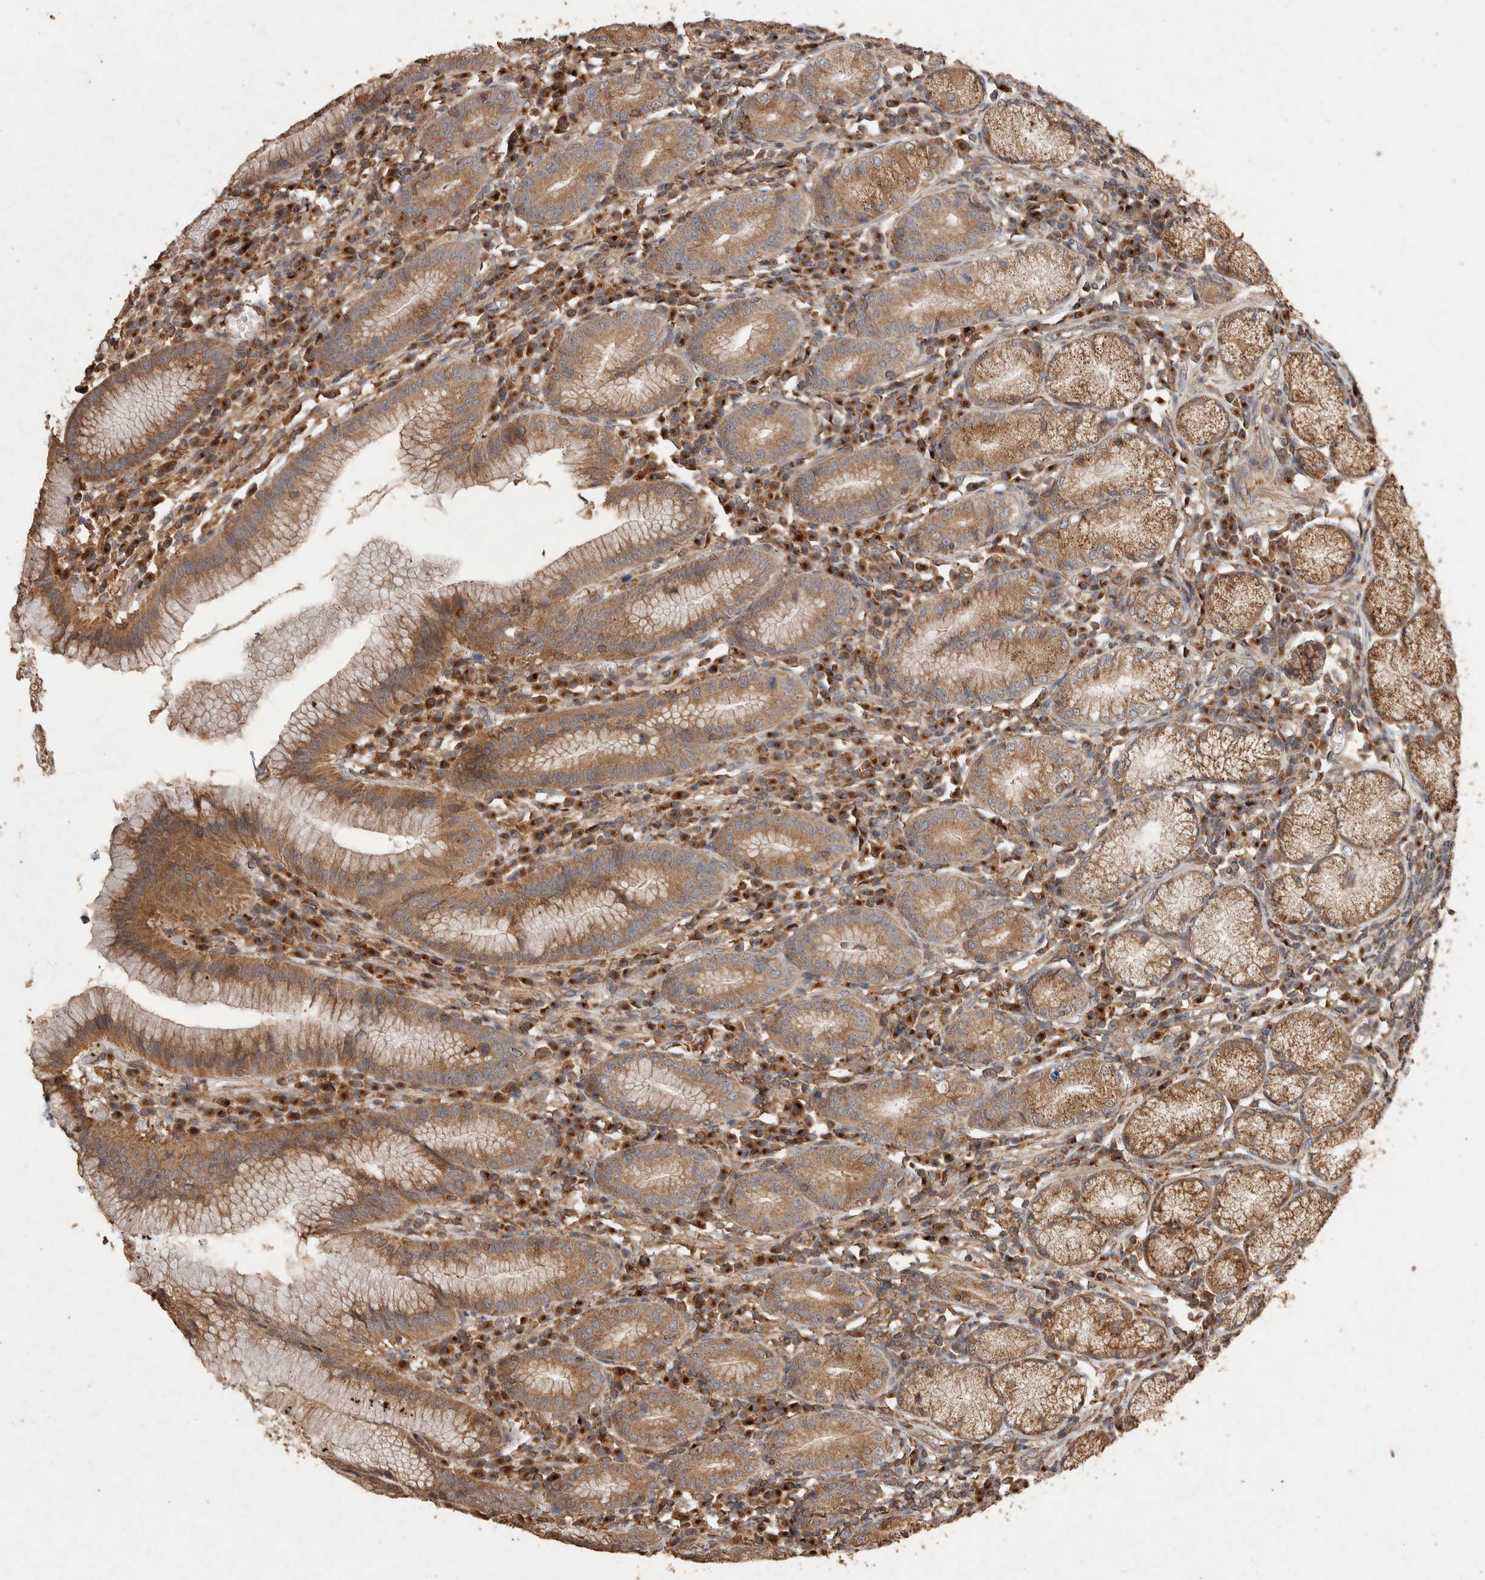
{"staining": {"intensity": "moderate", "quantity": ">75%", "location": "cytoplasmic/membranous"}, "tissue": "stomach", "cell_type": "Glandular cells", "image_type": "normal", "snomed": [{"axis": "morphology", "description": "Normal tissue, NOS"}, {"axis": "topography", "description": "Stomach"}], "caption": "Immunohistochemical staining of normal stomach reveals moderate cytoplasmic/membranous protein staining in about >75% of glandular cells. Nuclei are stained in blue.", "gene": "SNX31", "patient": {"sex": "male", "age": 55}}